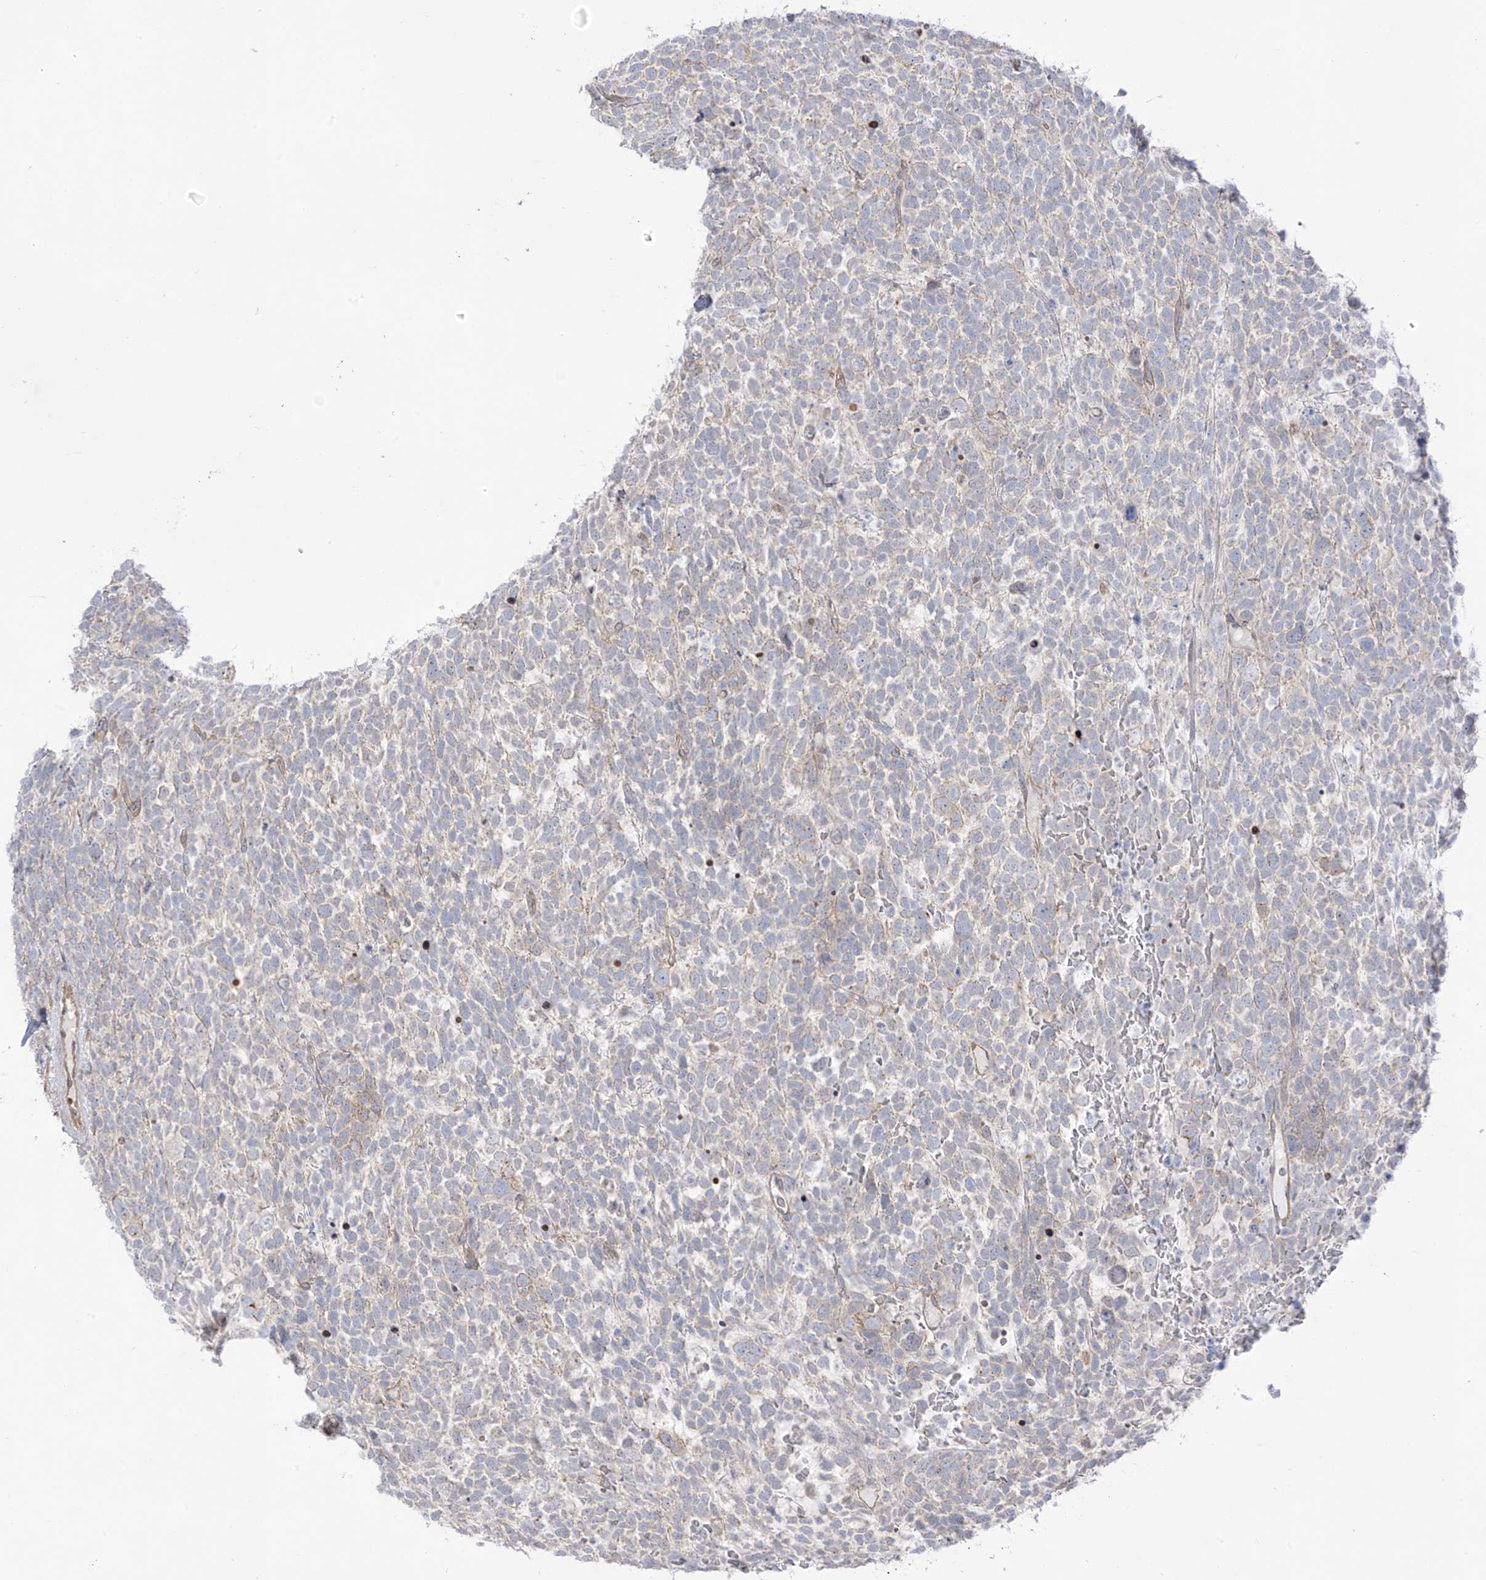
{"staining": {"intensity": "negative", "quantity": "none", "location": "none"}, "tissue": "urothelial cancer", "cell_type": "Tumor cells", "image_type": "cancer", "snomed": [{"axis": "morphology", "description": "Urothelial carcinoma, High grade"}, {"axis": "topography", "description": "Urinary bladder"}], "caption": "Immunohistochemistry (IHC) of high-grade urothelial carcinoma exhibits no staining in tumor cells. Brightfield microscopy of immunohistochemistry (IHC) stained with DAB (brown) and hematoxylin (blue), captured at high magnification.", "gene": "EIPR1", "patient": {"sex": "female", "age": 82}}